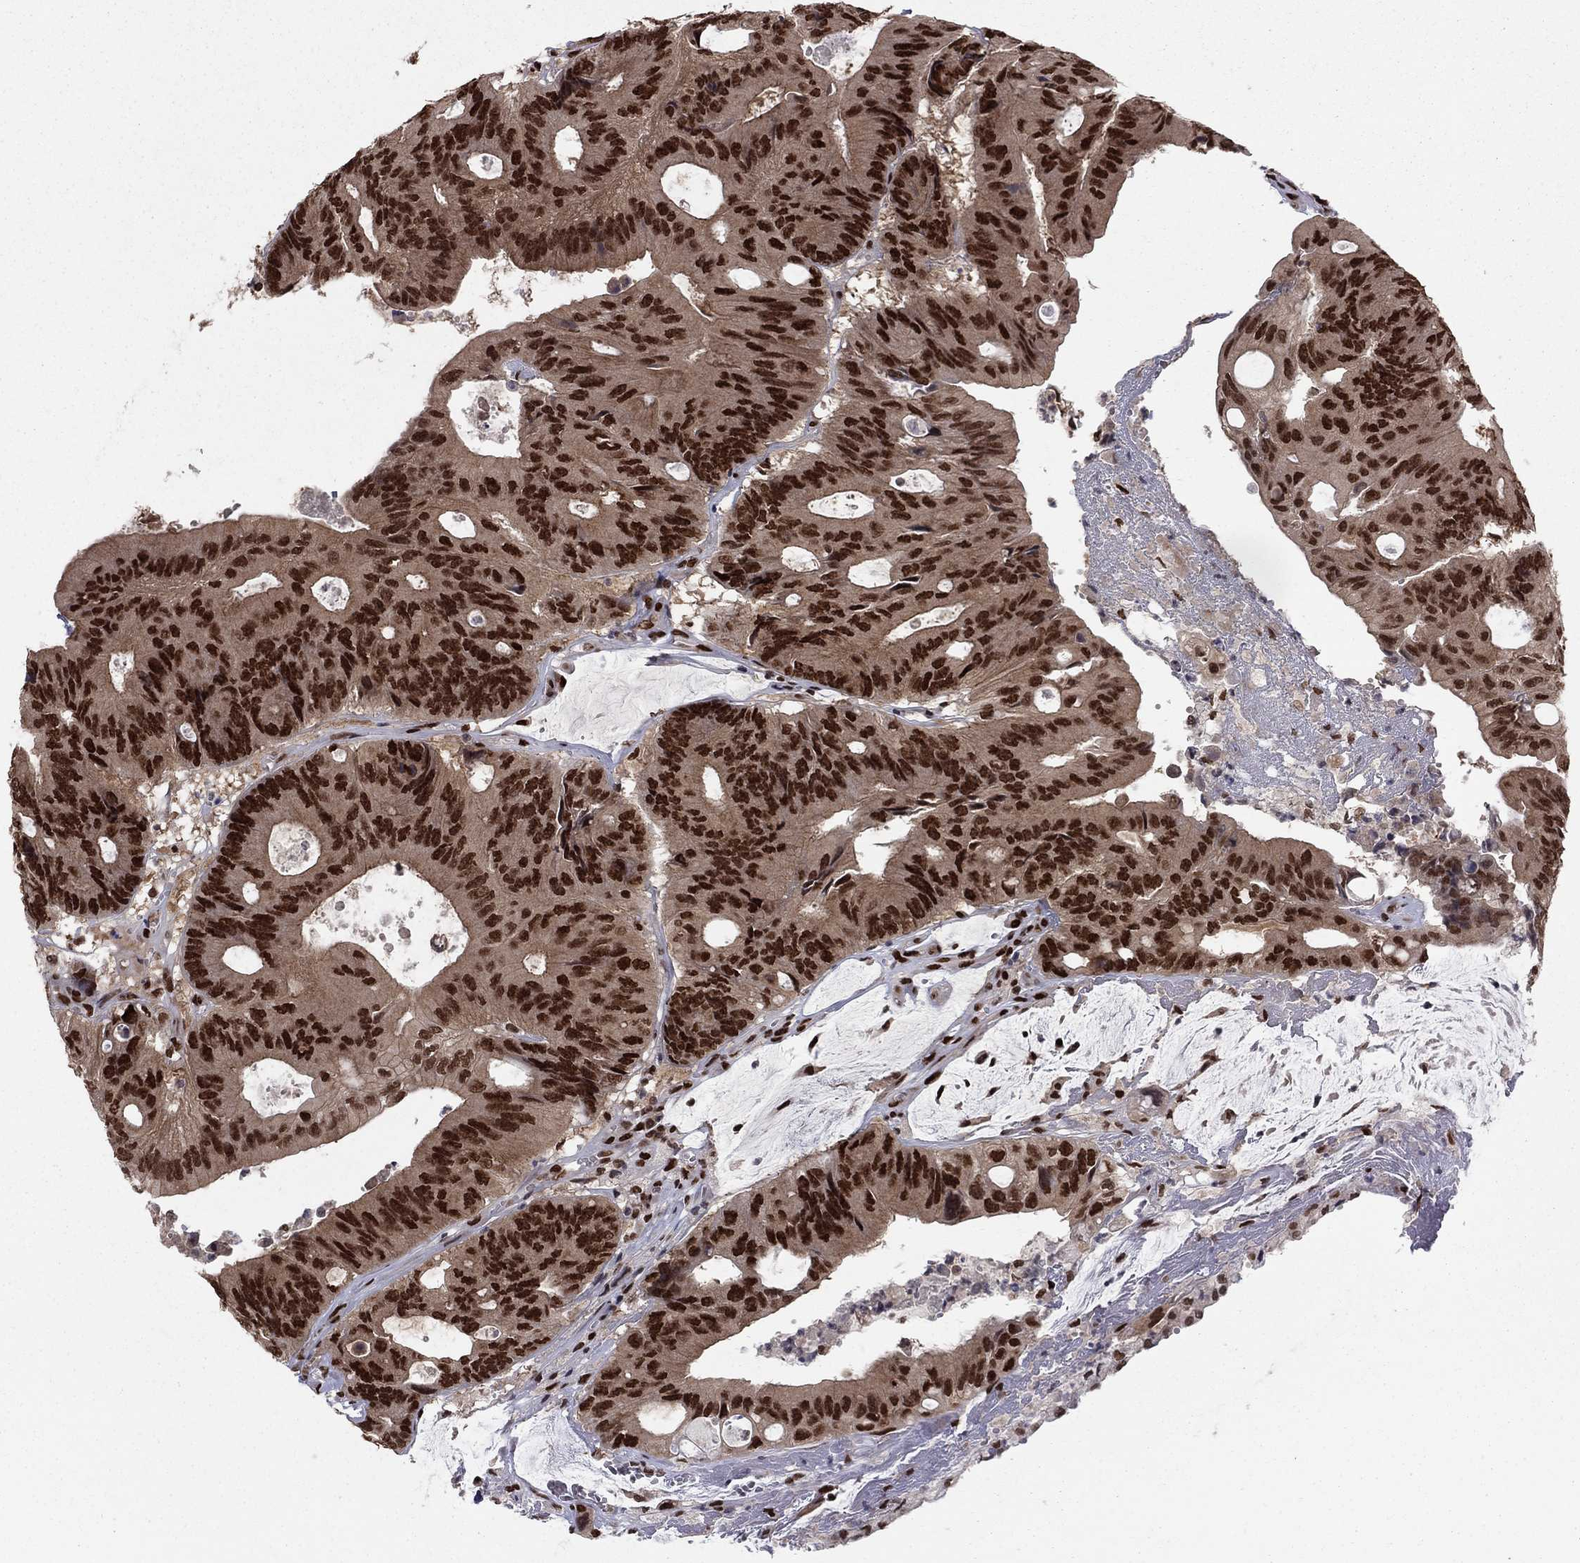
{"staining": {"intensity": "strong", "quantity": ">75%", "location": "nuclear"}, "tissue": "colorectal cancer", "cell_type": "Tumor cells", "image_type": "cancer", "snomed": [{"axis": "morphology", "description": "Normal tissue, NOS"}, {"axis": "morphology", "description": "Adenocarcinoma, NOS"}, {"axis": "topography", "description": "Colon"}], "caption": "This photomicrograph shows colorectal cancer stained with IHC to label a protein in brown. The nuclear of tumor cells show strong positivity for the protein. Nuclei are counter-stained blue.", "gene": "USP54", "patient": {"sex": "male", "age": 65}}